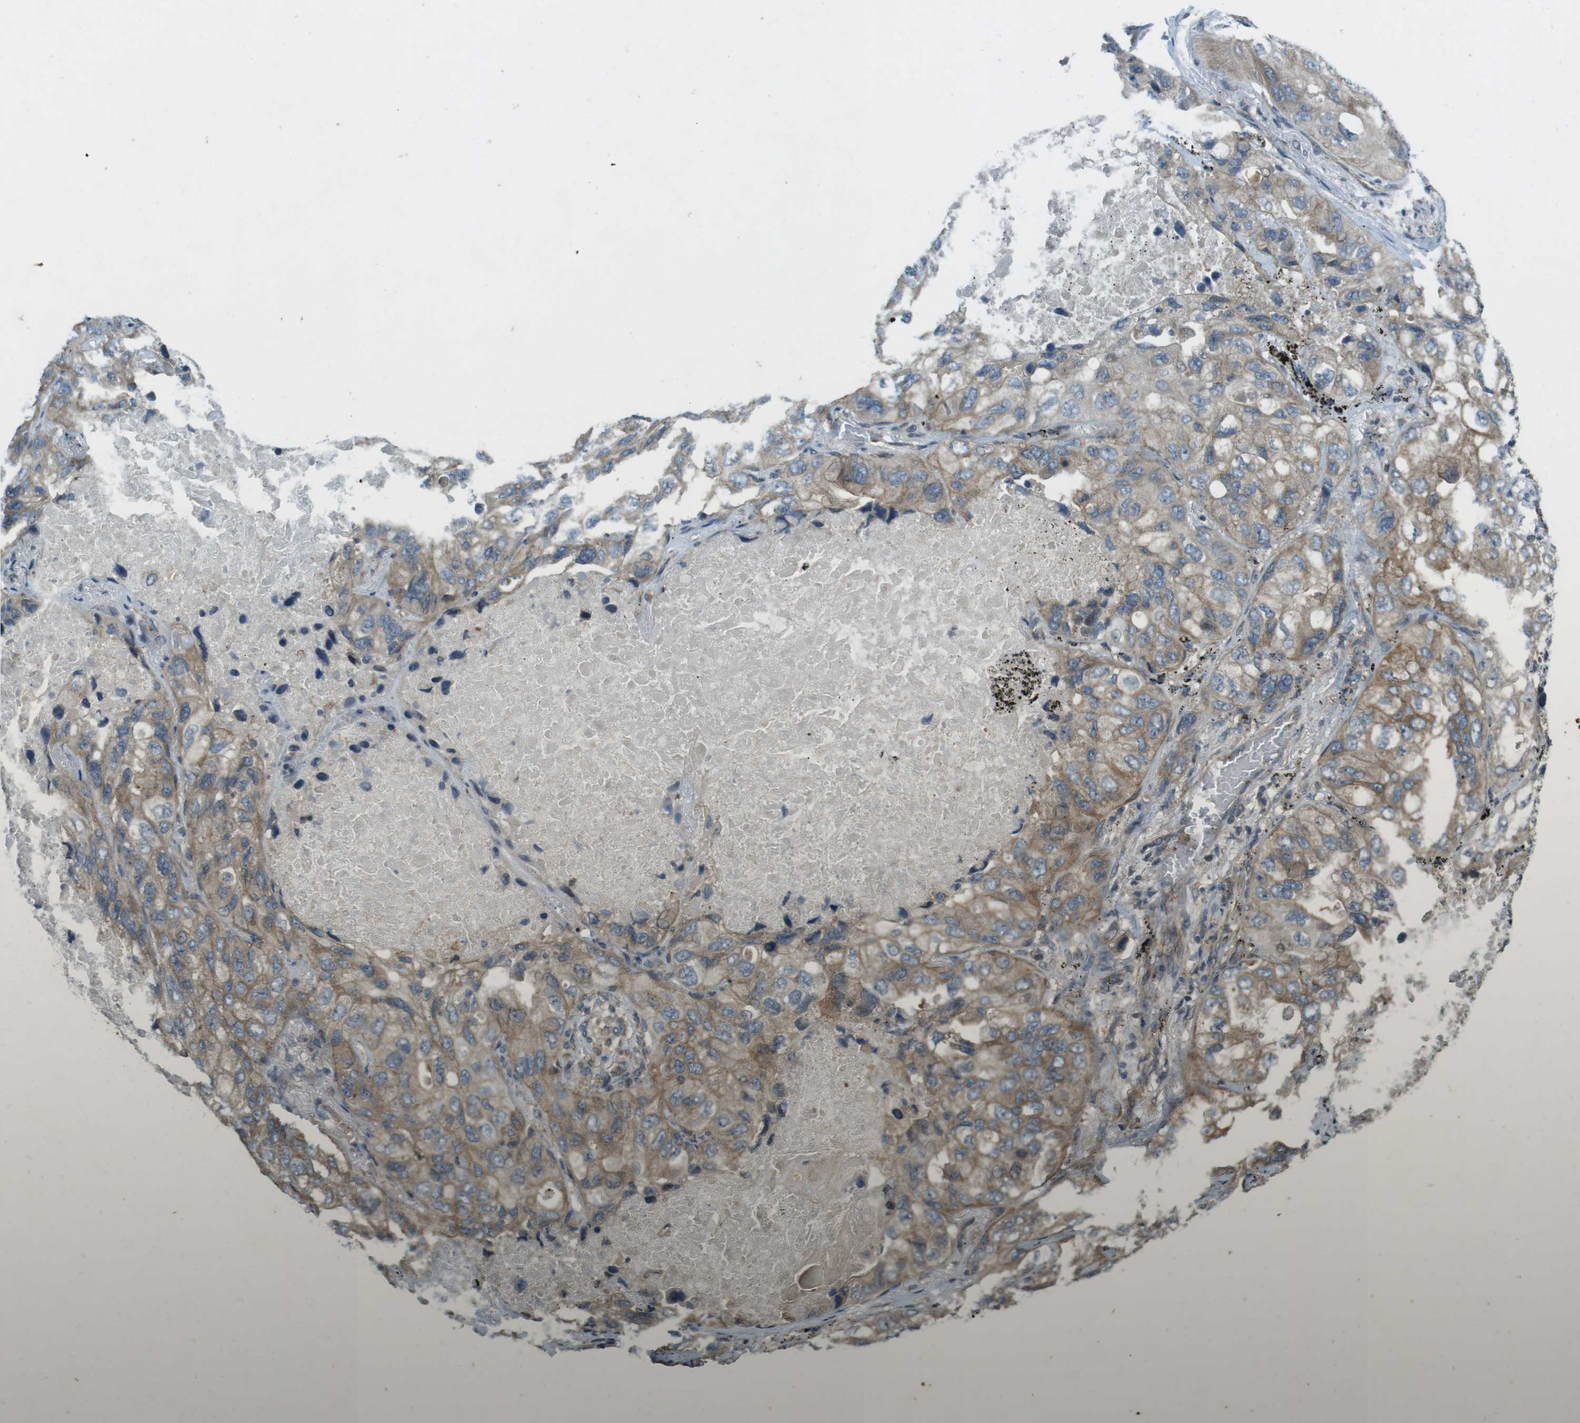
{"staining": {"intensity": "weak", "quantity": ">75%", "location": "cytoplasmic/membranous"}, "tissue": "lung cancer", "cell_type": "Tumor cells", "image_type": "cancer", "snomed": [{"axis": "morphology", "description": "Squamous cell carcinoma, NOS"}, {"axis": "topography", "description": "Lung"}], "caption": "High-magnification brightfield microscopy of lung cancer stained with DAB (brown) and counterstained with hematoxylin (blue). tumor cells exhibit weak cytoplasmic/membranous expression is present in about>75% of cells.", "gene": "ZYX", "patient": {"sex": "female", "age": 73}}